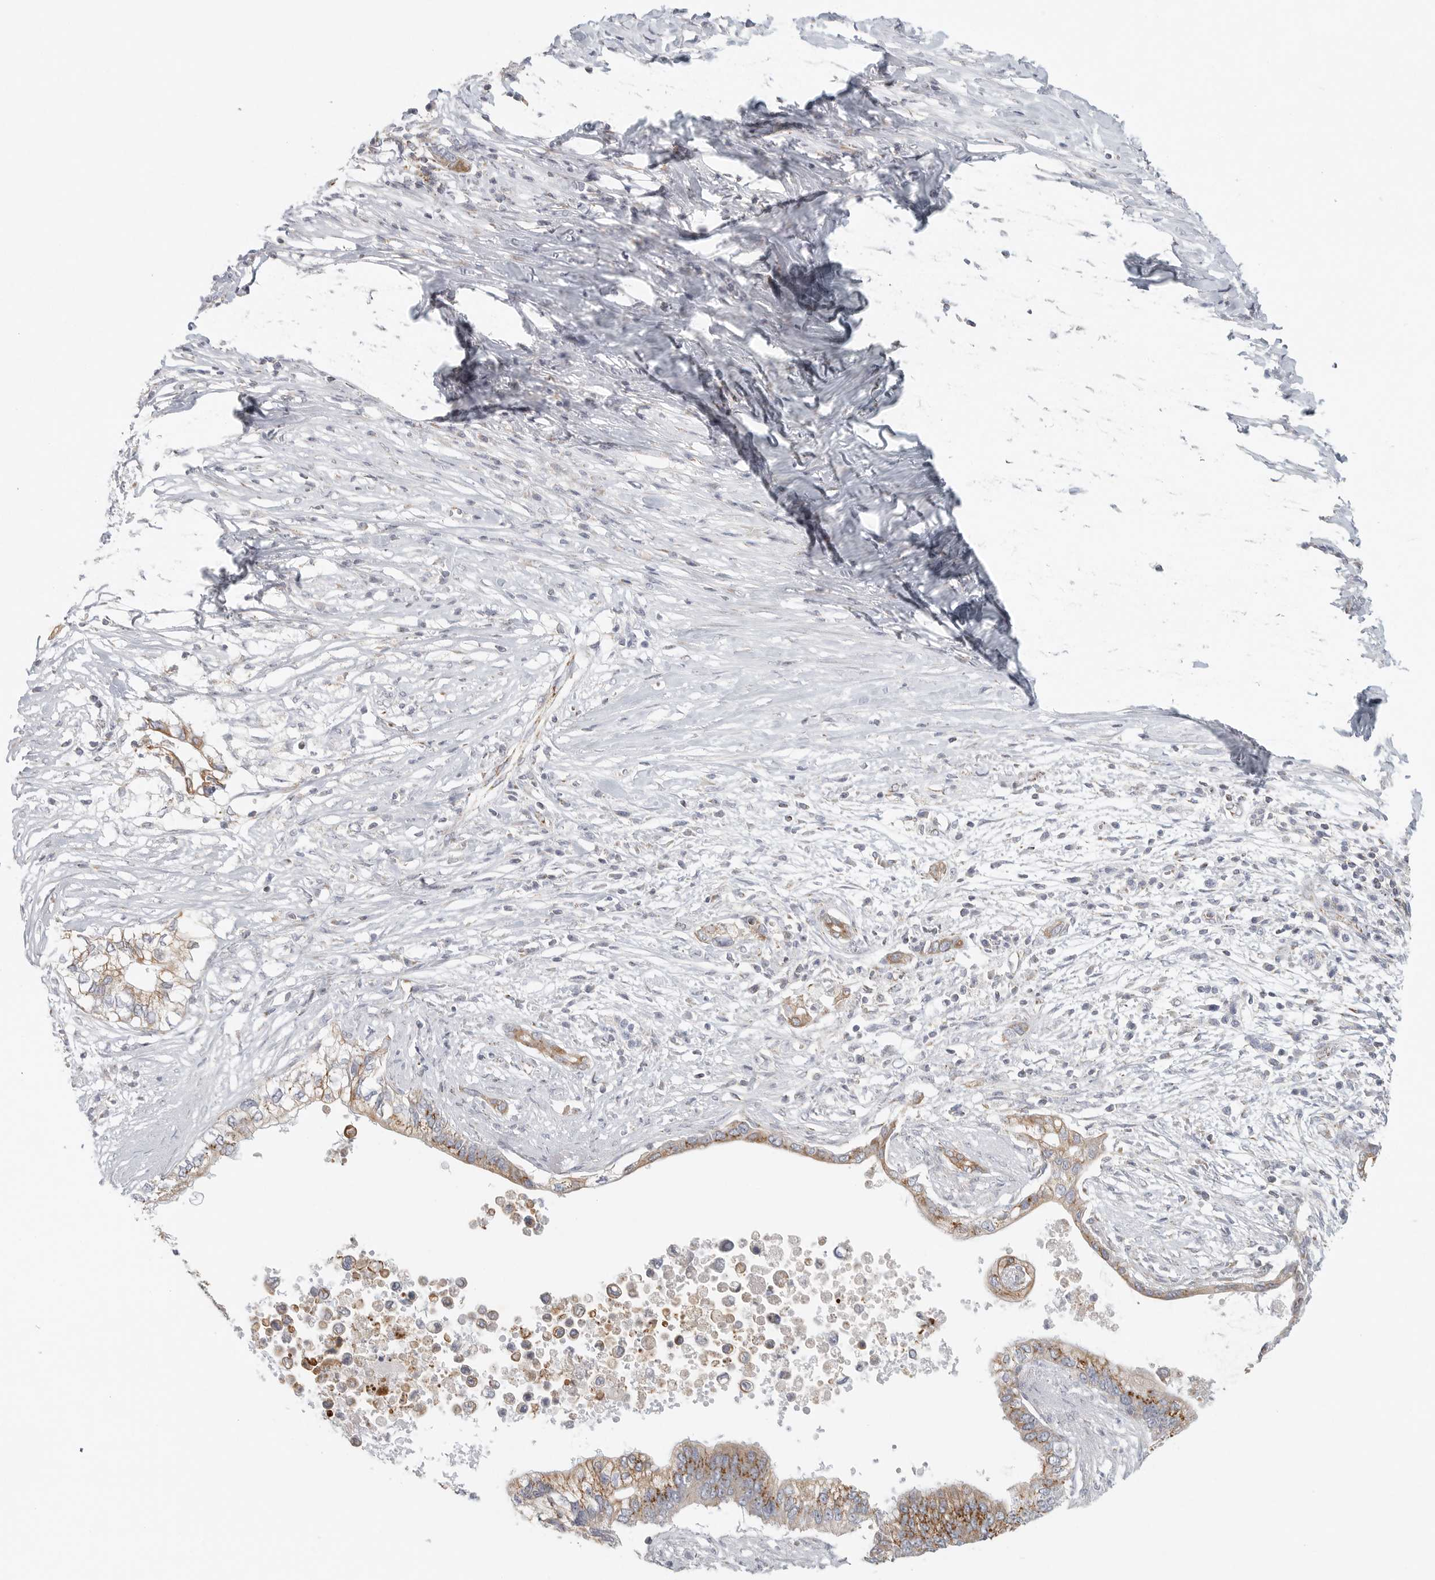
{"staining": {"intensity": "moderate", "quantity": ">75%", "location": "cytoplasmic/membranous"}, "tissue": "pancreatic cancer", "cell_type": "Tumor cells", "image_type": "cancer", "snomed": [{"axis": "morphology", "description": "Normal tissue, NOS"}, {"axis": "morphology", "description": "Adenocarcinoma, NOS"}, {"axis": "topography", "description": "Pancreas"}, {"axis": "topography", "description": "Peripheral nerve tissue"}], "caption": "Immunohistochemistry of human pancreatic cancer demonstrates medium levels of moderate cytoplasmic/membranous expression in about >75% of tumor cells.", "gene": "SLC25A26", "patient": {"sex": "male", "age": 59}}